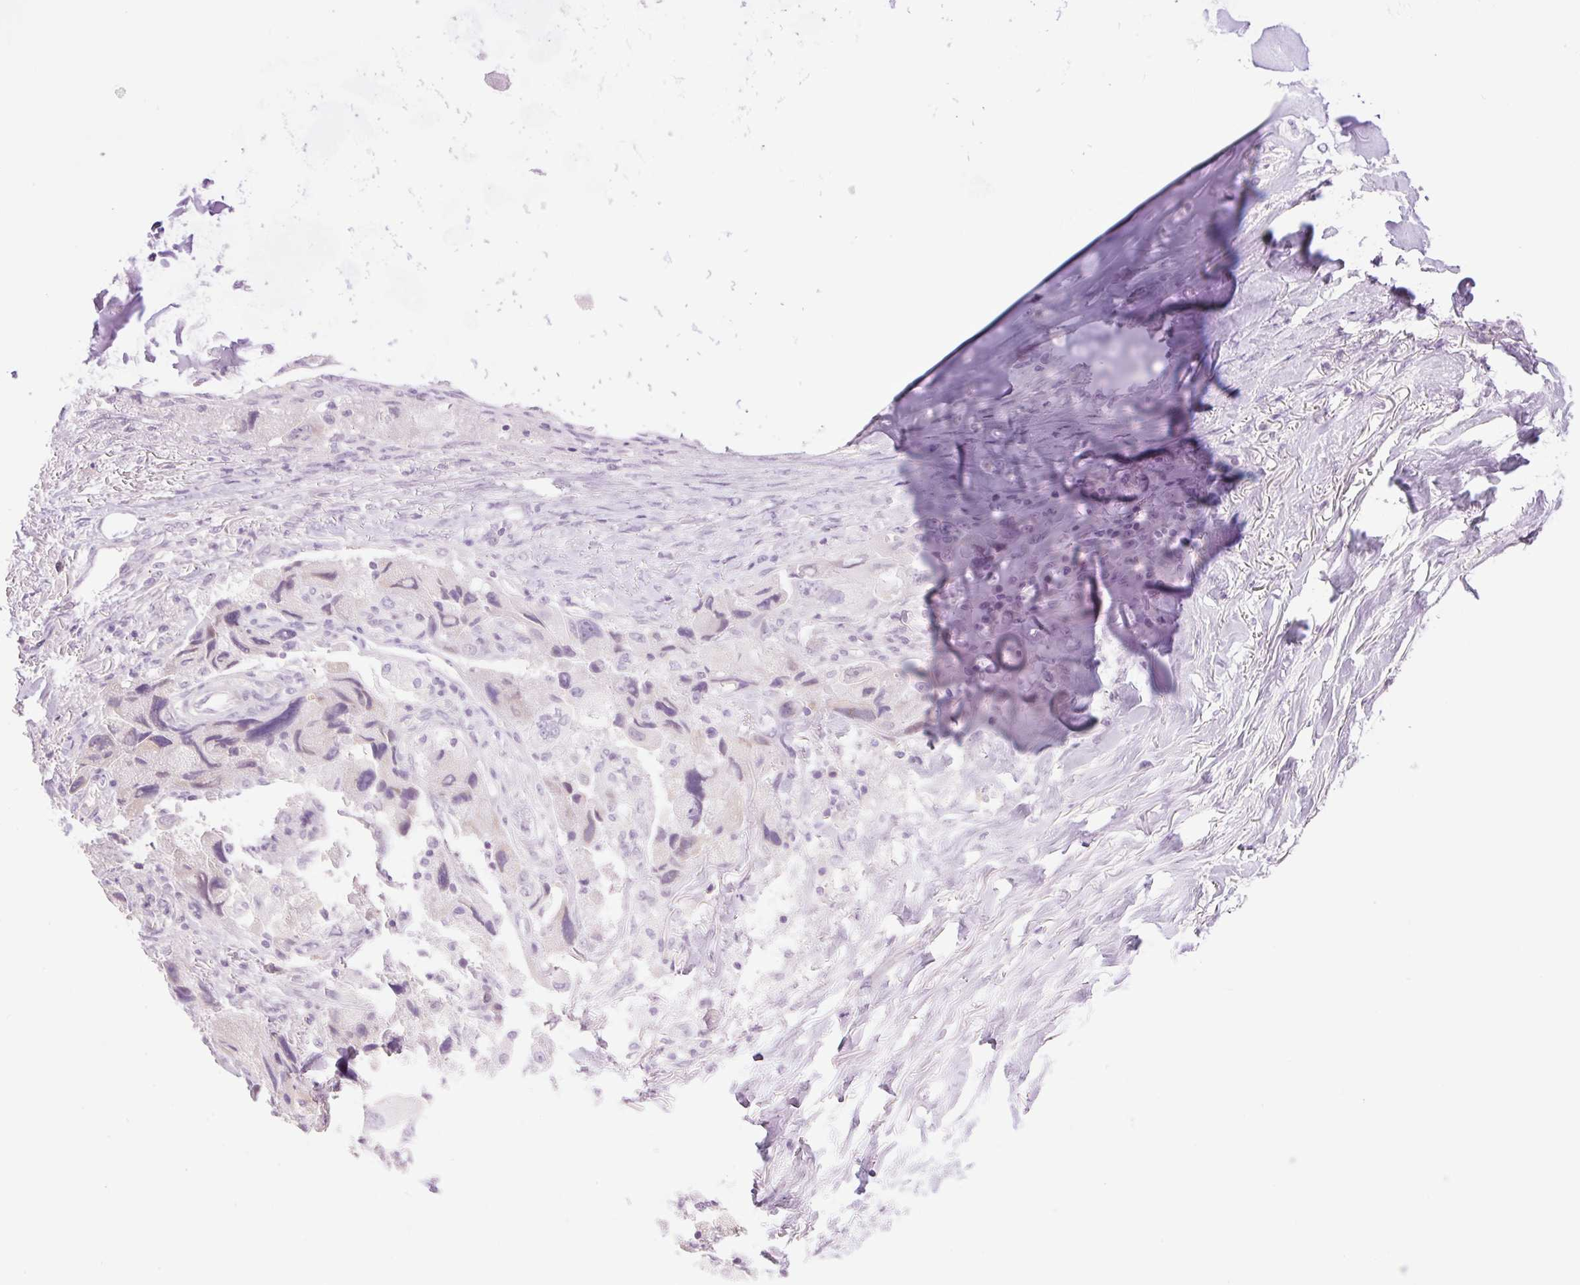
{"staining": {"intensity": "negative", "quantity": "none", "location": "none"}, "tissue": "lung cancer", "cell_type": "Tumor cells", "image_type": "cancer", "snomed": [{"axis": "morphology", "description": "Adenocarcinoma, NOS"}, {"axis": "topography", "description": "Lung"}], "caption": "This is a image of IHC staining of lung adenocarcinoma, which shows no staining in tumor cells. Nuclei are stained in blue.", "gene": "TBX15", "patient": {"sex": "female", "age": 54}}